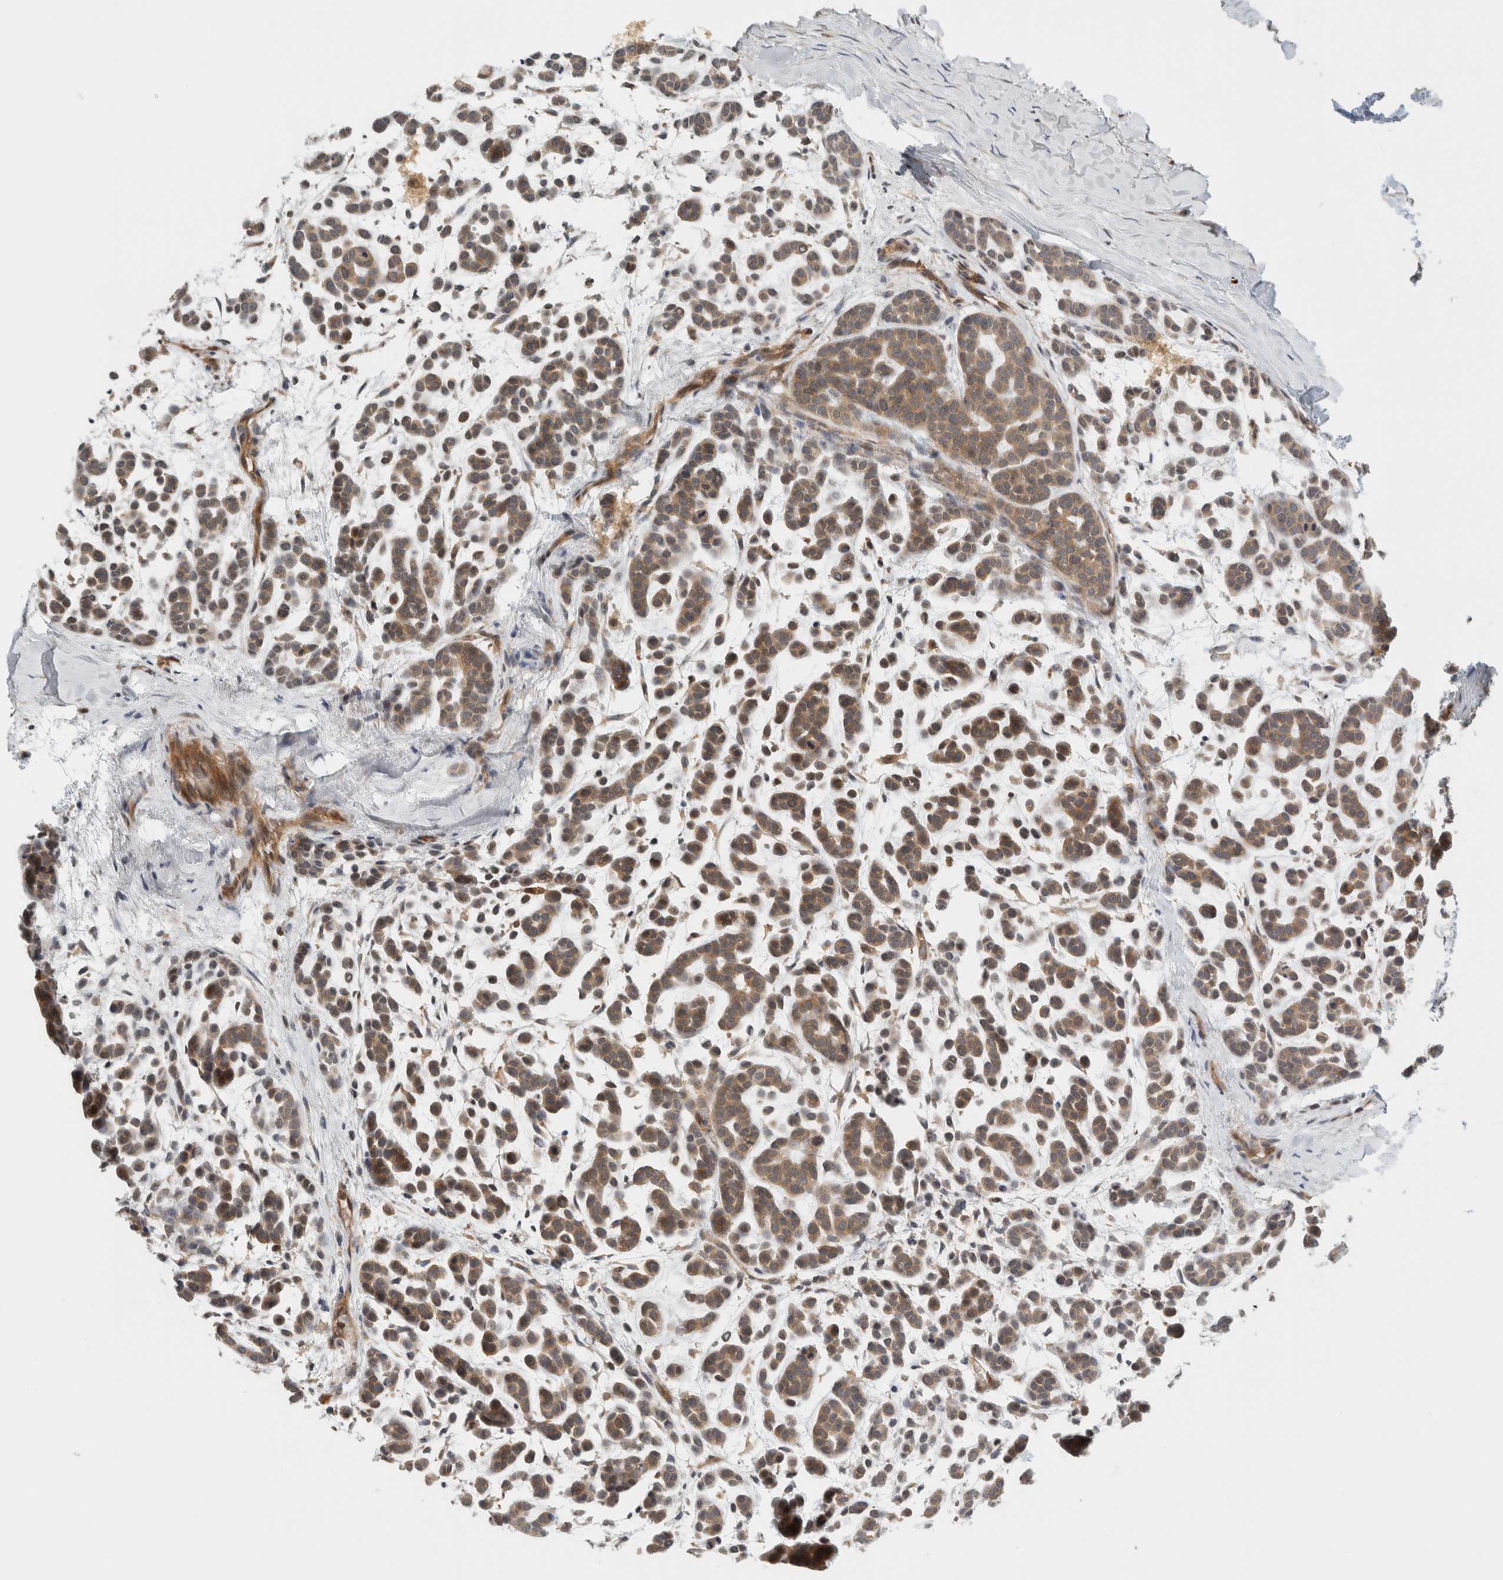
{"staining": {"intensity": "moderate", "quantity": ">75%", "location": "cytoplasmic/membranous"}, "tissue": "head and neck cancer", "cell_type": "Tumor cells", "image_type": "cancer", "snomed": [{"axis": "morphology", "description": "Adenocarcinoma, NOS"}, {"axis": "morphology", "description": "Adenoma, NOS"}, {"axis": "topography", "description": "Head-Neck"}], "caption": "Moderate cytoplasmic/membranous protein positivity is appreciated in about >75% of tumor cells in head and neck adenocarcinoma.", "gene": "PFDN4", "patient": {"sex": "female", "age": 55}}